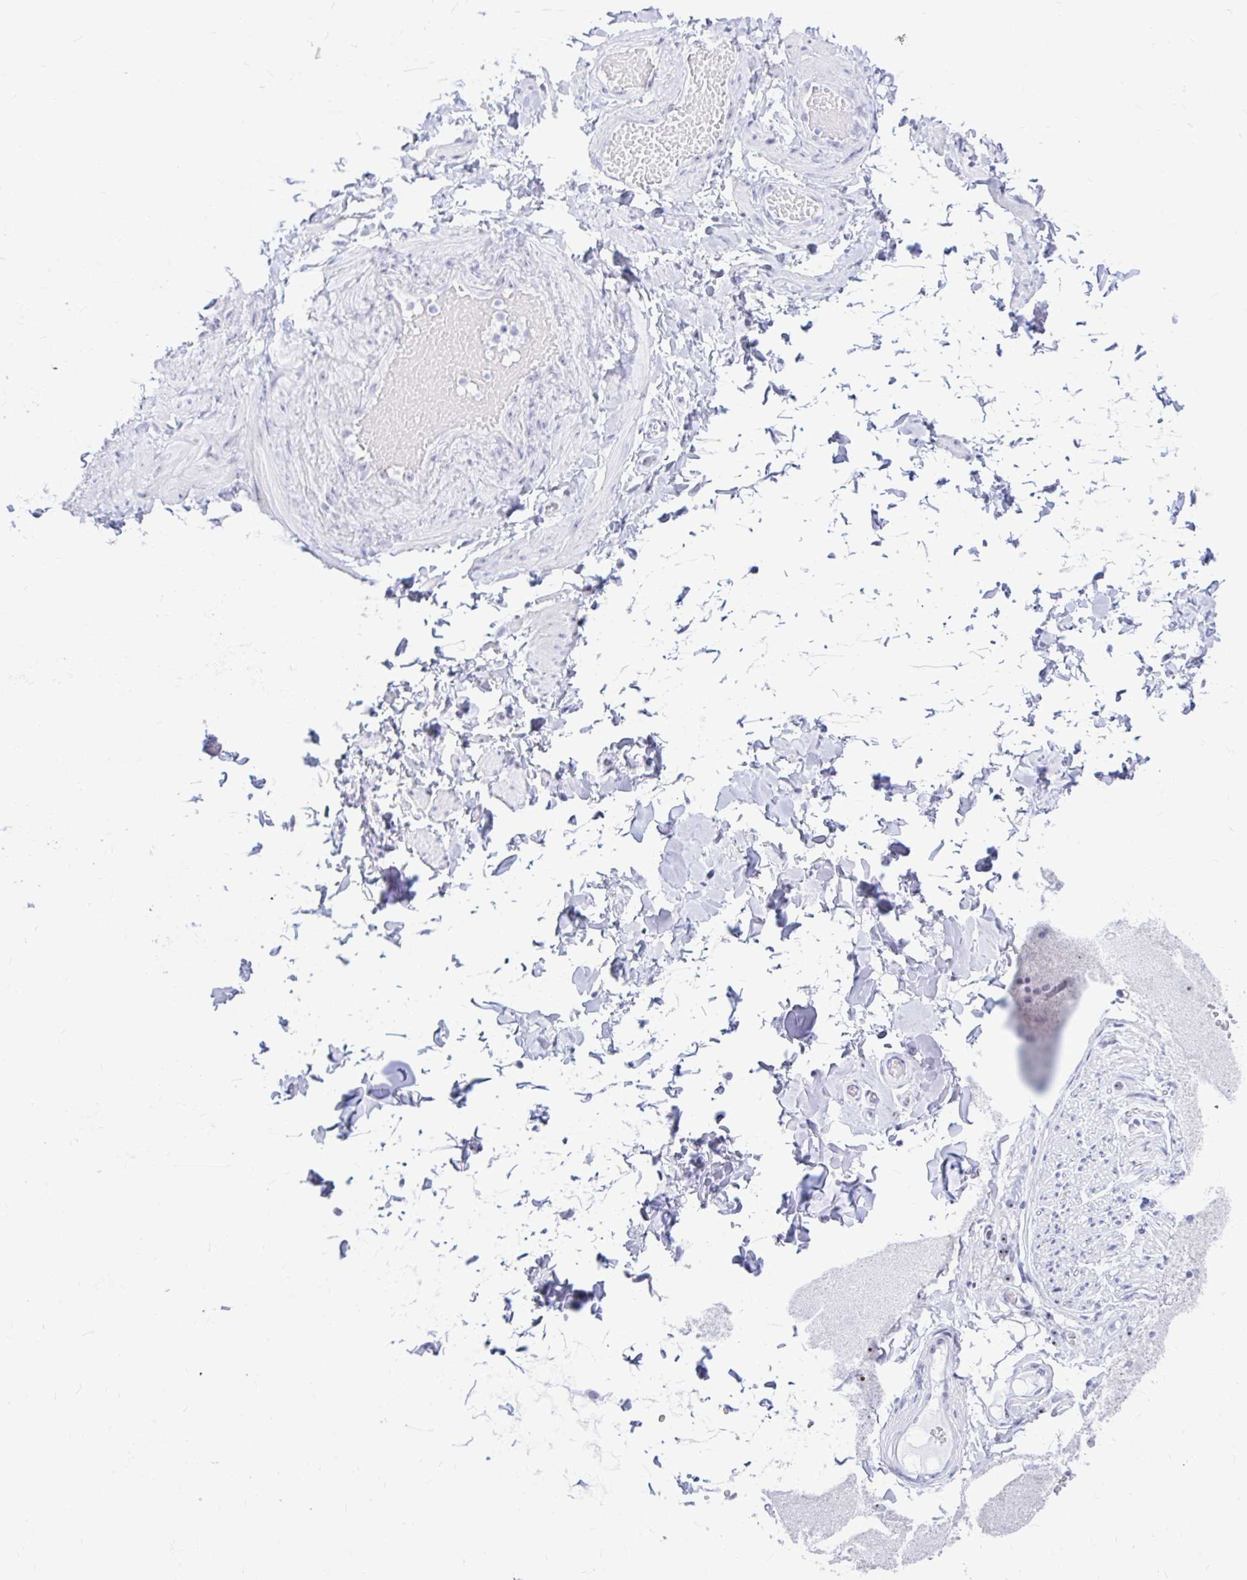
{"staining": {"intensity": "negative", "quantity": "none", "location": "none"}, "tissue": "adipose tissue", "cell_type": "Adipocytes", "image_type": "normal", "snomed": [{"axis": "morphology", "description": "Normal tissue, NOS"}, {"axis": "topography", "description": "Soft tissue"}, {"axis": "topography", "description": "Adipose tissue"}, {"axis": "topography", "description": "Vascular tissue"}, {"axis": "topography", "description": "Peripheral nerve tissue"}], "caption": "This is an immunohistochemistry (IHC) histopathology image of unremarkable human adipose tissue. There is no positivity in adipocytes.", "gene": "FTSJ3", "patient": {"sex": "male", "age": 29}}